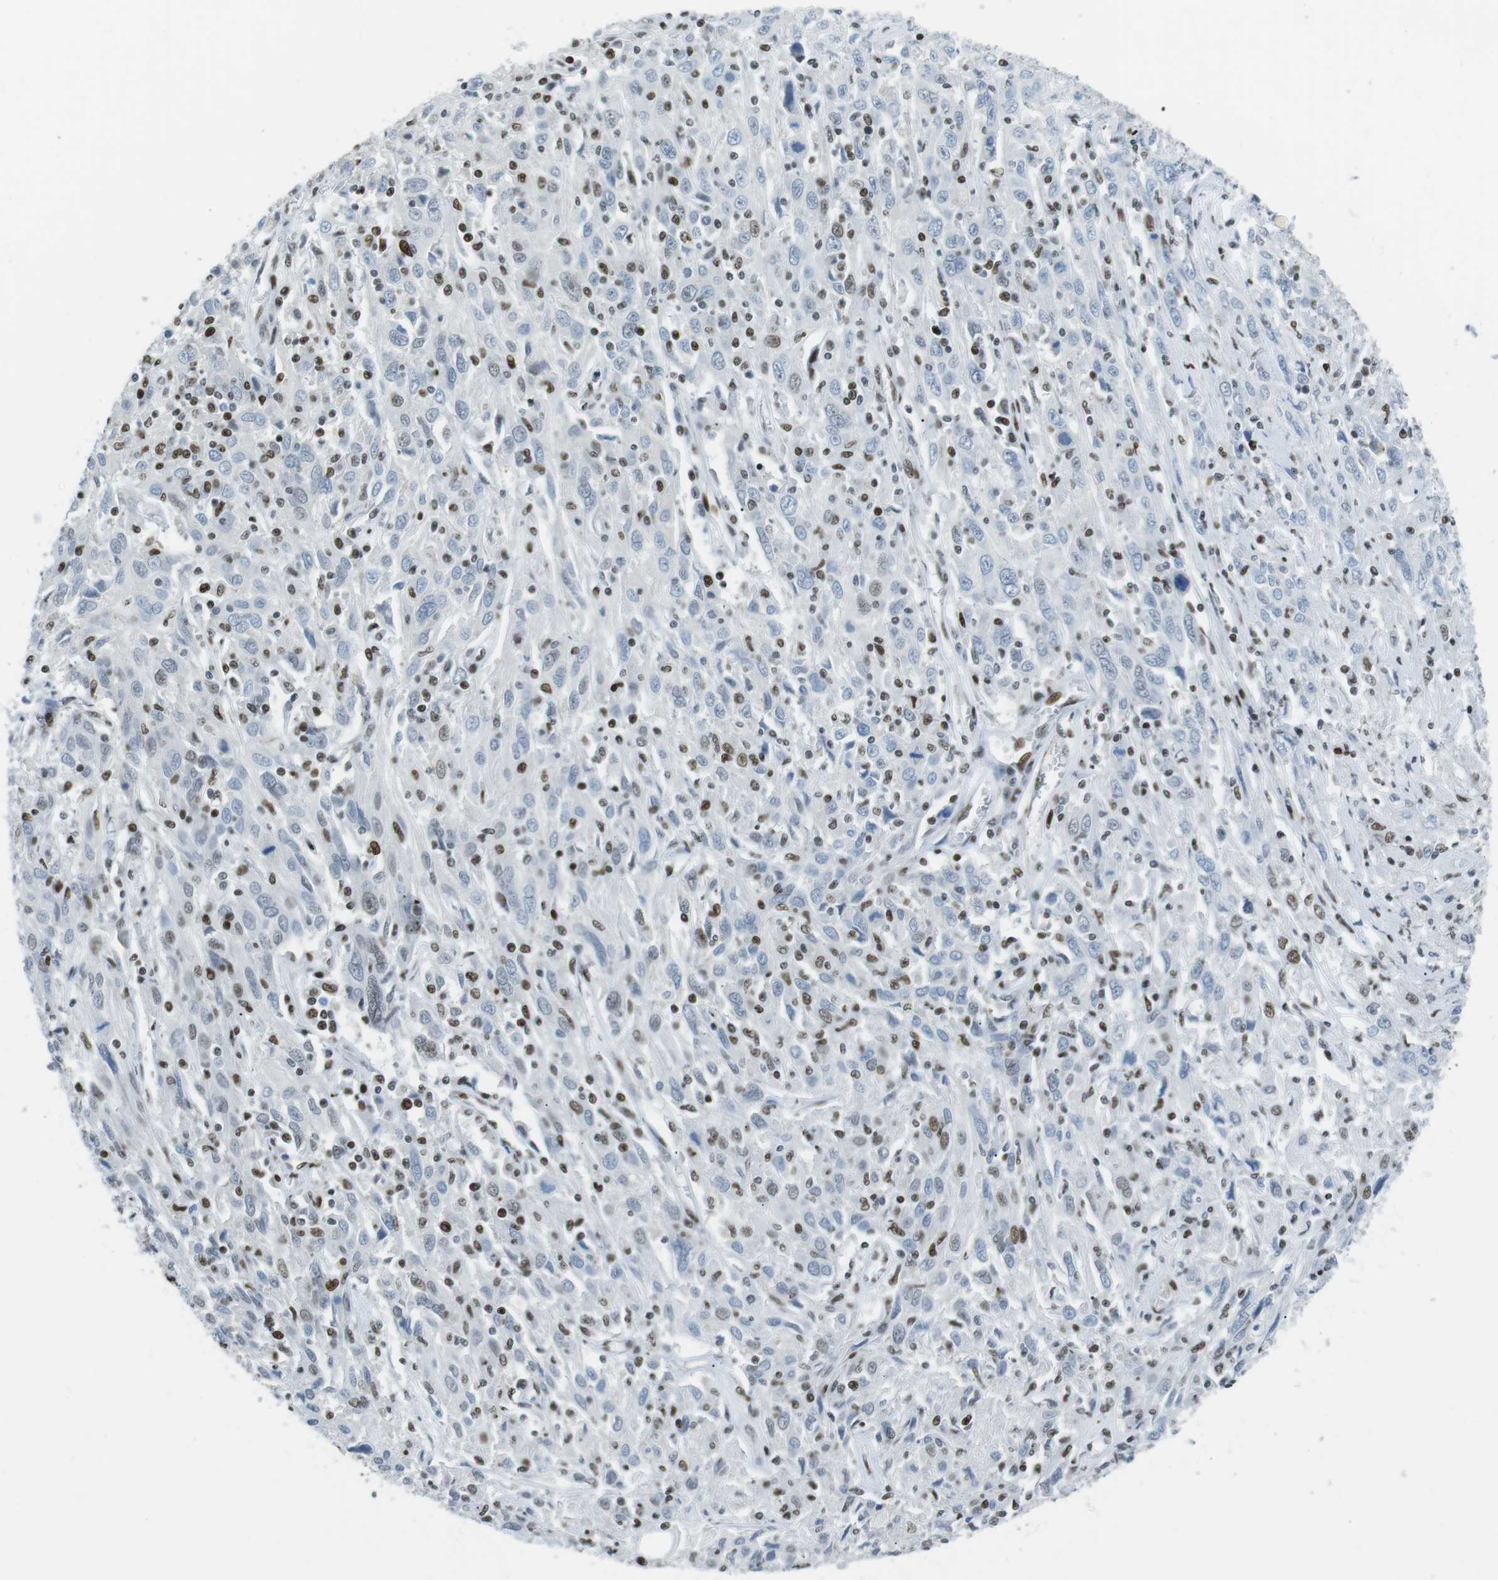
{"staining": {"intensity": "moderate", "quantity": "<25%", "location": "nuclear"}, "tissue": "cervical cancer", "cell_type": "Tumor cells", "image_type": "cancer", "snomed": [{"axis": "morphology", "description": "Squamous cell carcinoma, NOS"}, {"axis": "topography", "description": "Cervix"}], "caption": "High-power microscopy captured an immunohistochemistry (IHC) micrograph of cervical cancer, revealing moderate nuclear positivity in about <25% of tumor cells.", "gene": "ARID1A", "patient": {"sex": "female", "age": 46}}